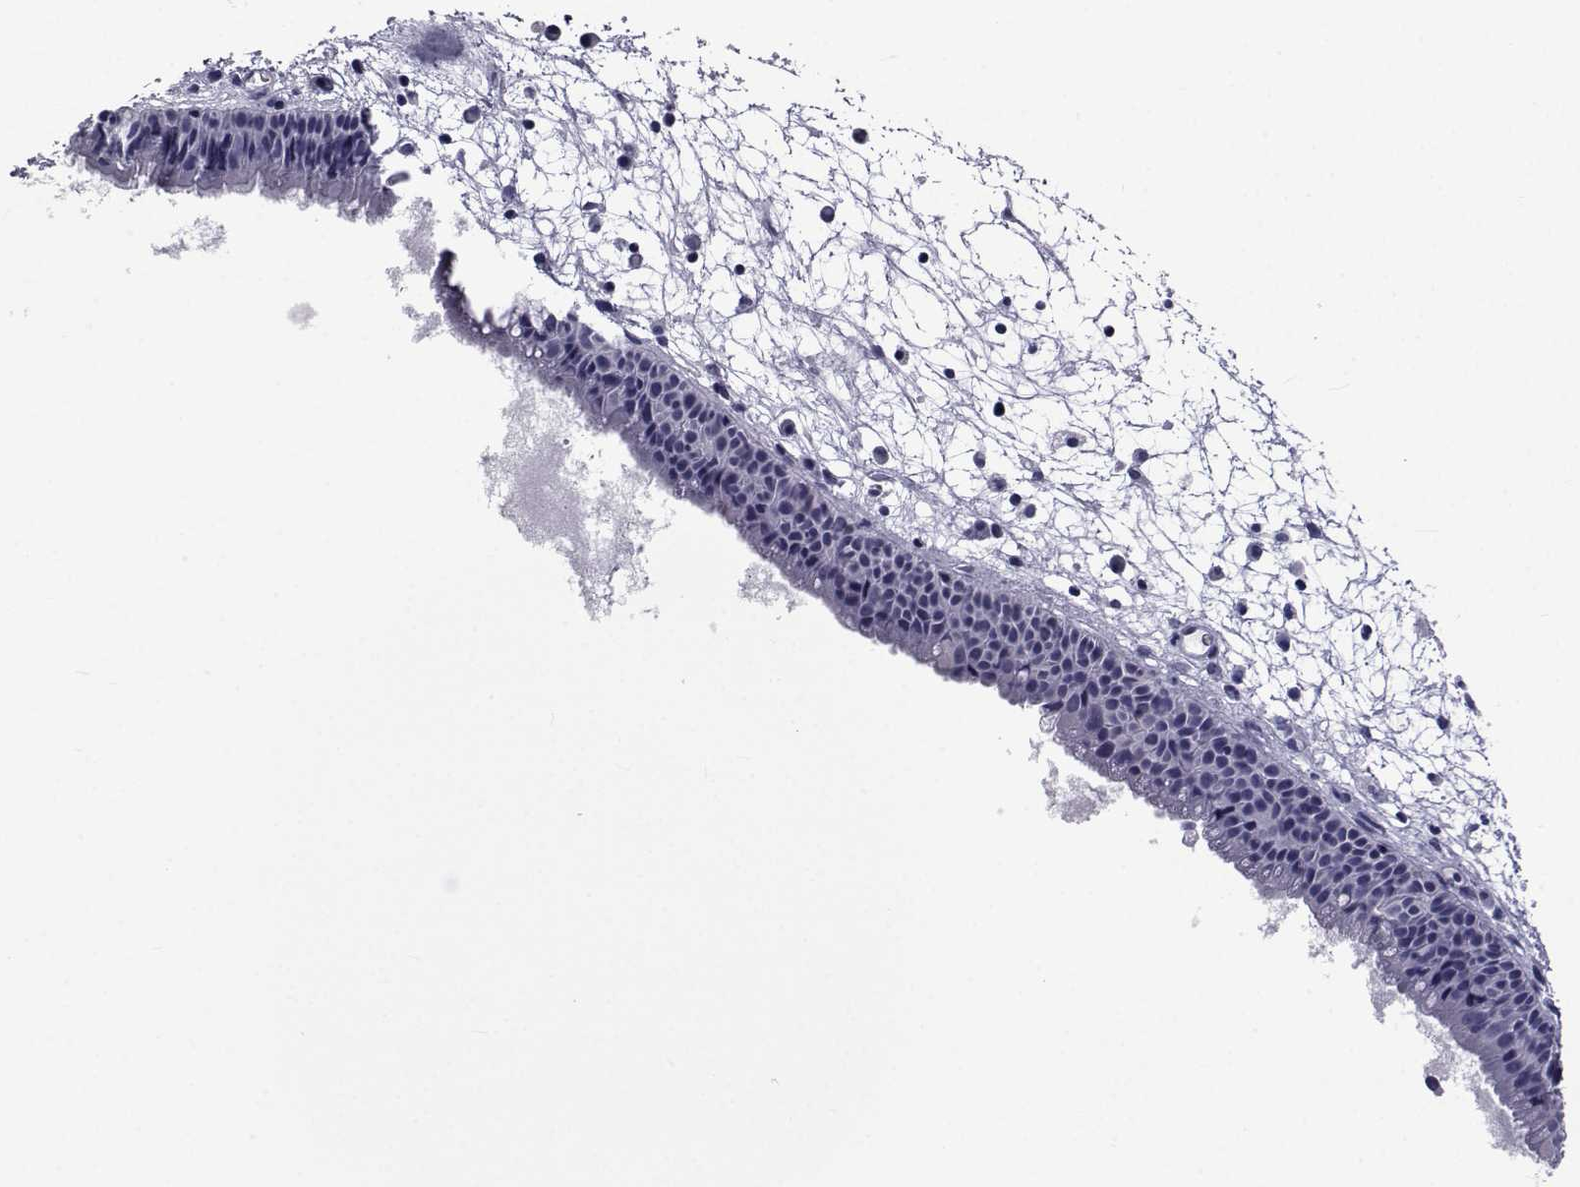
{"staining": {"intensity": "negative", "quantity": "none", "location": "none"}, "tissue": "nasopharynx", "cell_type": "Respiratory epithelial cells", "image_type": "normal", "snomed": [{"axis": "morphology", "description": "Normal tissue, NOS"}, {"axis": "topography", "description": "Nasopharynx"}], "caption": "Protein analysis of normal nasopharynx shows no significant positivity in respiratory epithelial cells.", "gene": "PDE6G", "patient": {"sex": "male", "age": 61}}